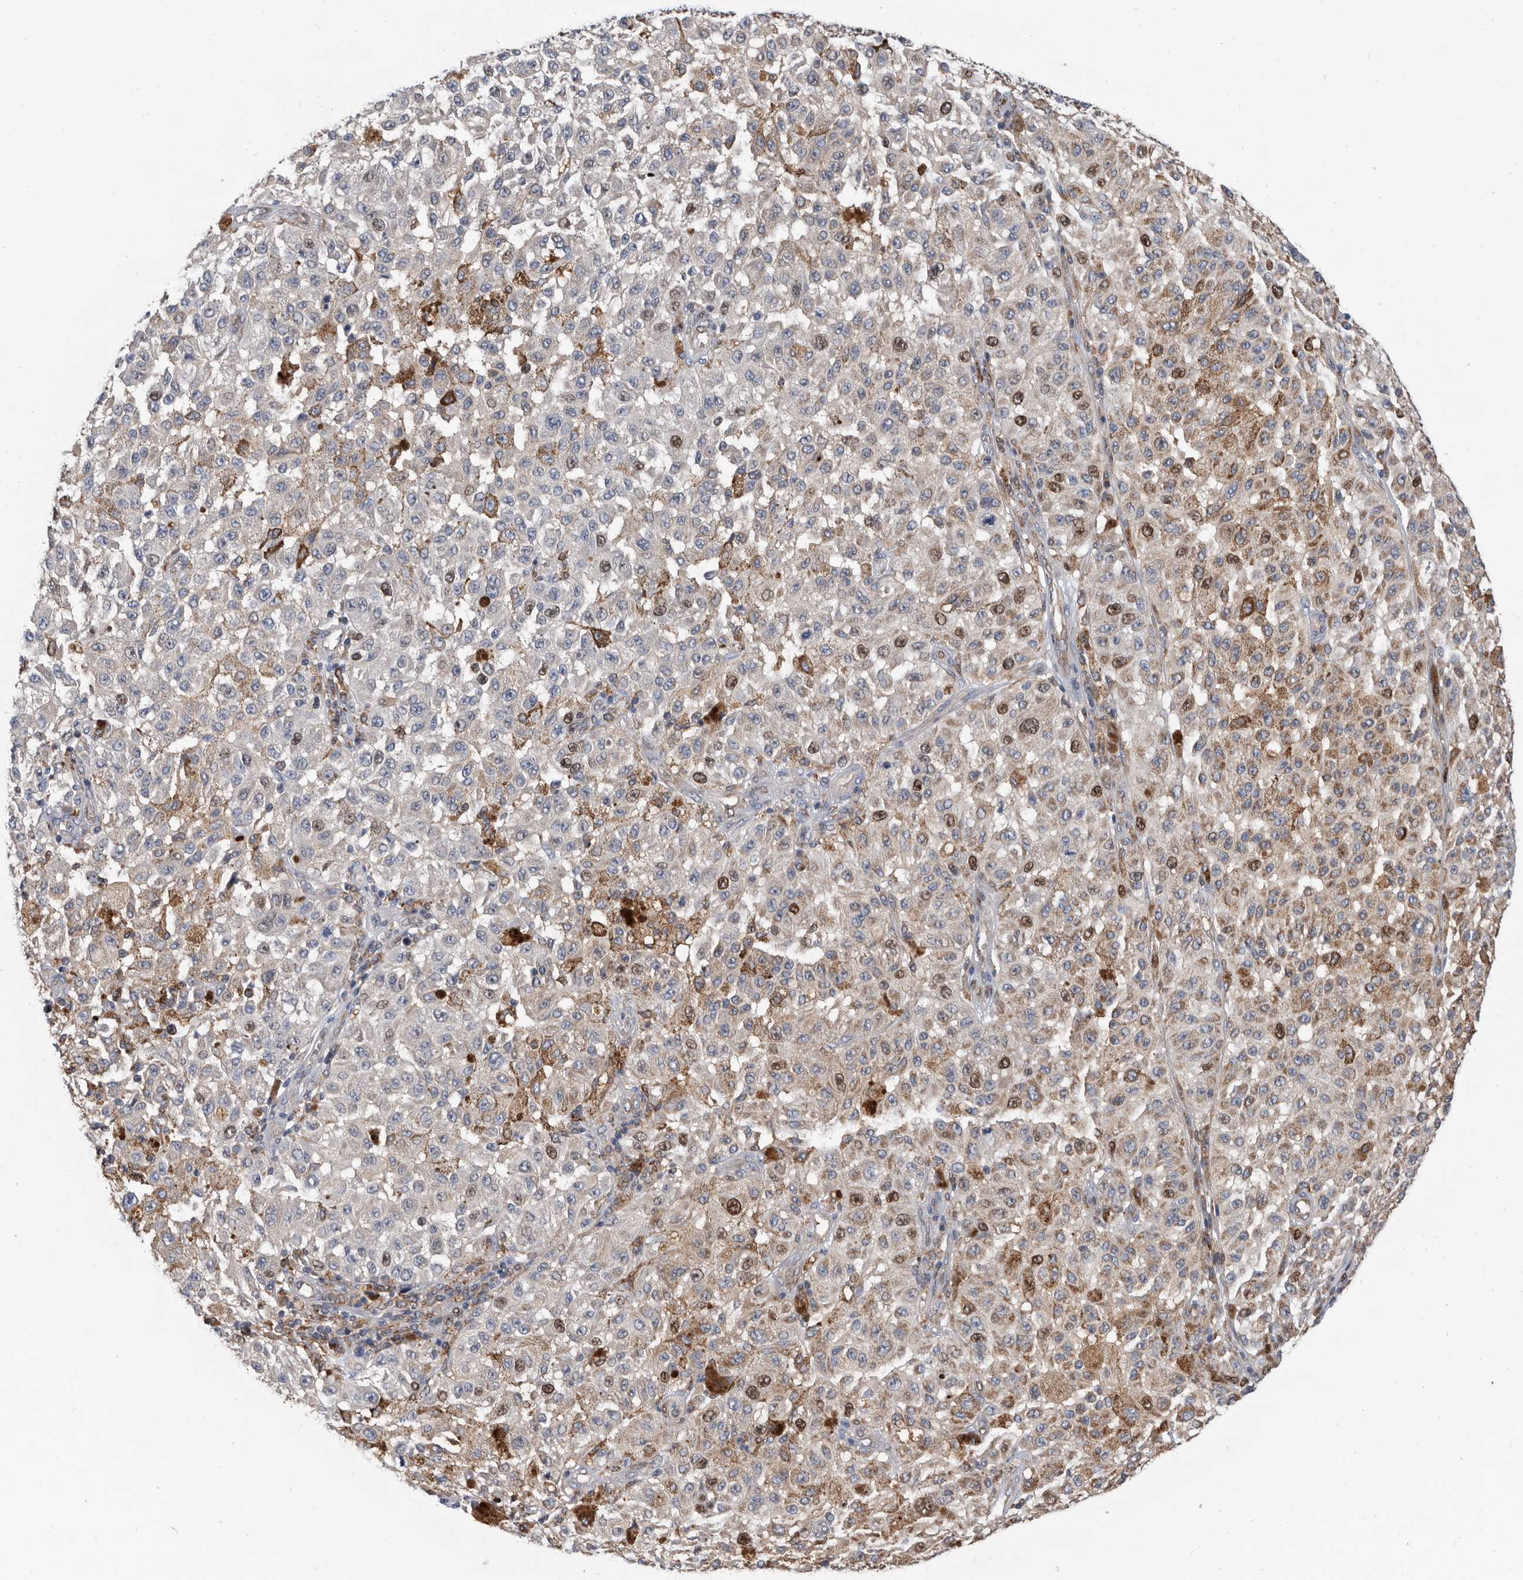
{"staining": {"intensity": "moderate", "quantity": "<25%", "location": "cytoplasmic/membranous,nuclear"}, "tissue": "melanoma", "cell_type": "Tumor cells", "image_type": "cancer", "snomed": [{"axis": "morphology", "description": "Malignant melanoma, NOS"}, {"axis": "topography", "description": "Skin"}], "caption": "This image reveals melanoma stained with immunohistochemistry (IHC) to label a protein in brown. The cytoplasmic/membranous and nuclear of tumor cells show moderate positivity for the protein. Nuclei are counter-stained blue.", "gene": "ATAD2", "patient": {"sex": "female", "age": 64}}